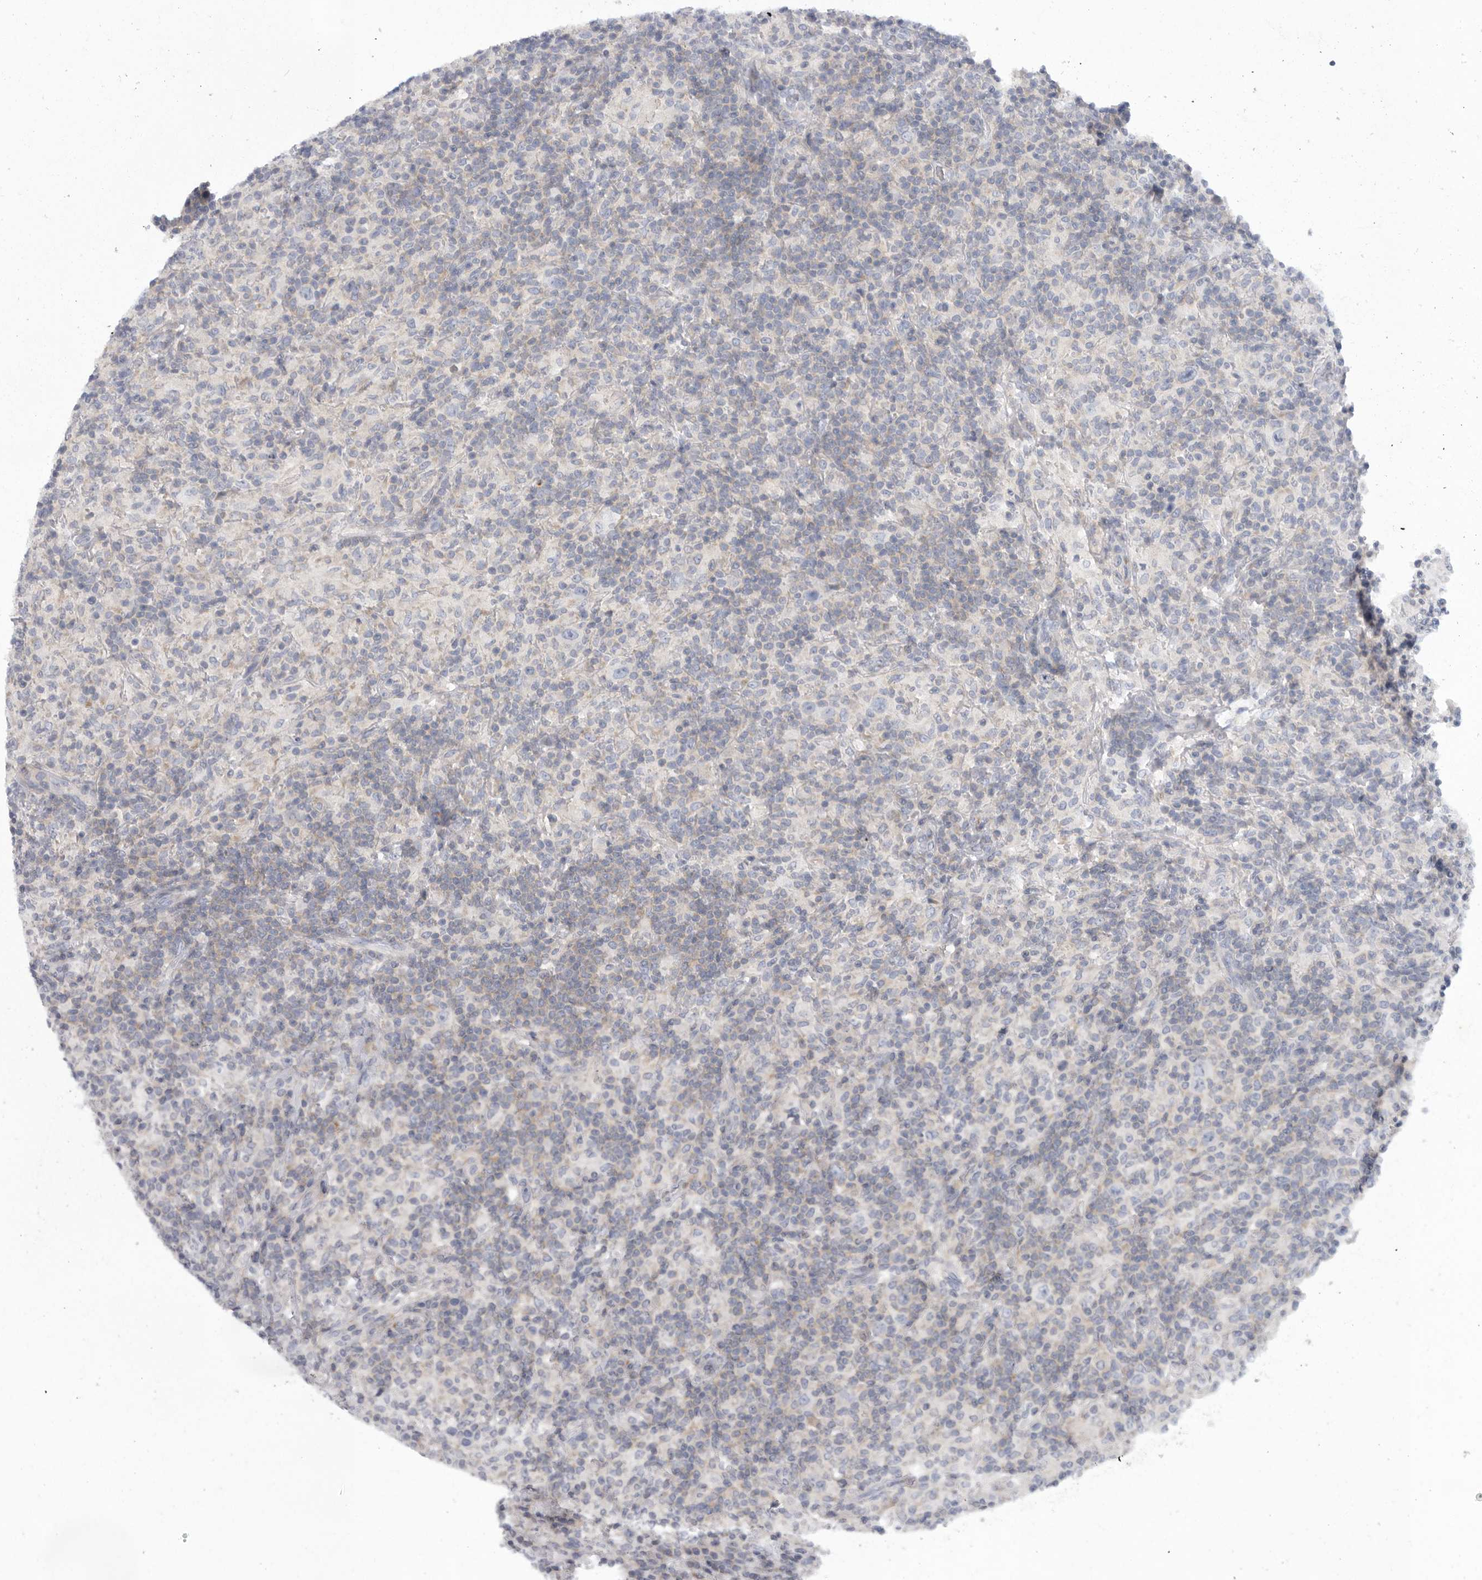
{"staining": {"intensity": "negative", "quantity": "none", "location": "none"}, "tissue": "lymphoma", "cell_type": "Tumor cells", "image_type": "cancer", "snomed": [{"axis": "morphology", "description": "Hodgkin's disease, NOS"}, {"axis": "topography", "description": "Lymph node"}], "caption": "Tumor cells show no significant protein staining in lymphoma. The staining was performed using DAB (3,3'-diaminobenzidine) to visualize the protein expression in brown, while the nuclei were stained in blue with hematoxylin (Magnification: 20x).", "gene": "USP24", "patient": {"sex": "male", "age": 70}}